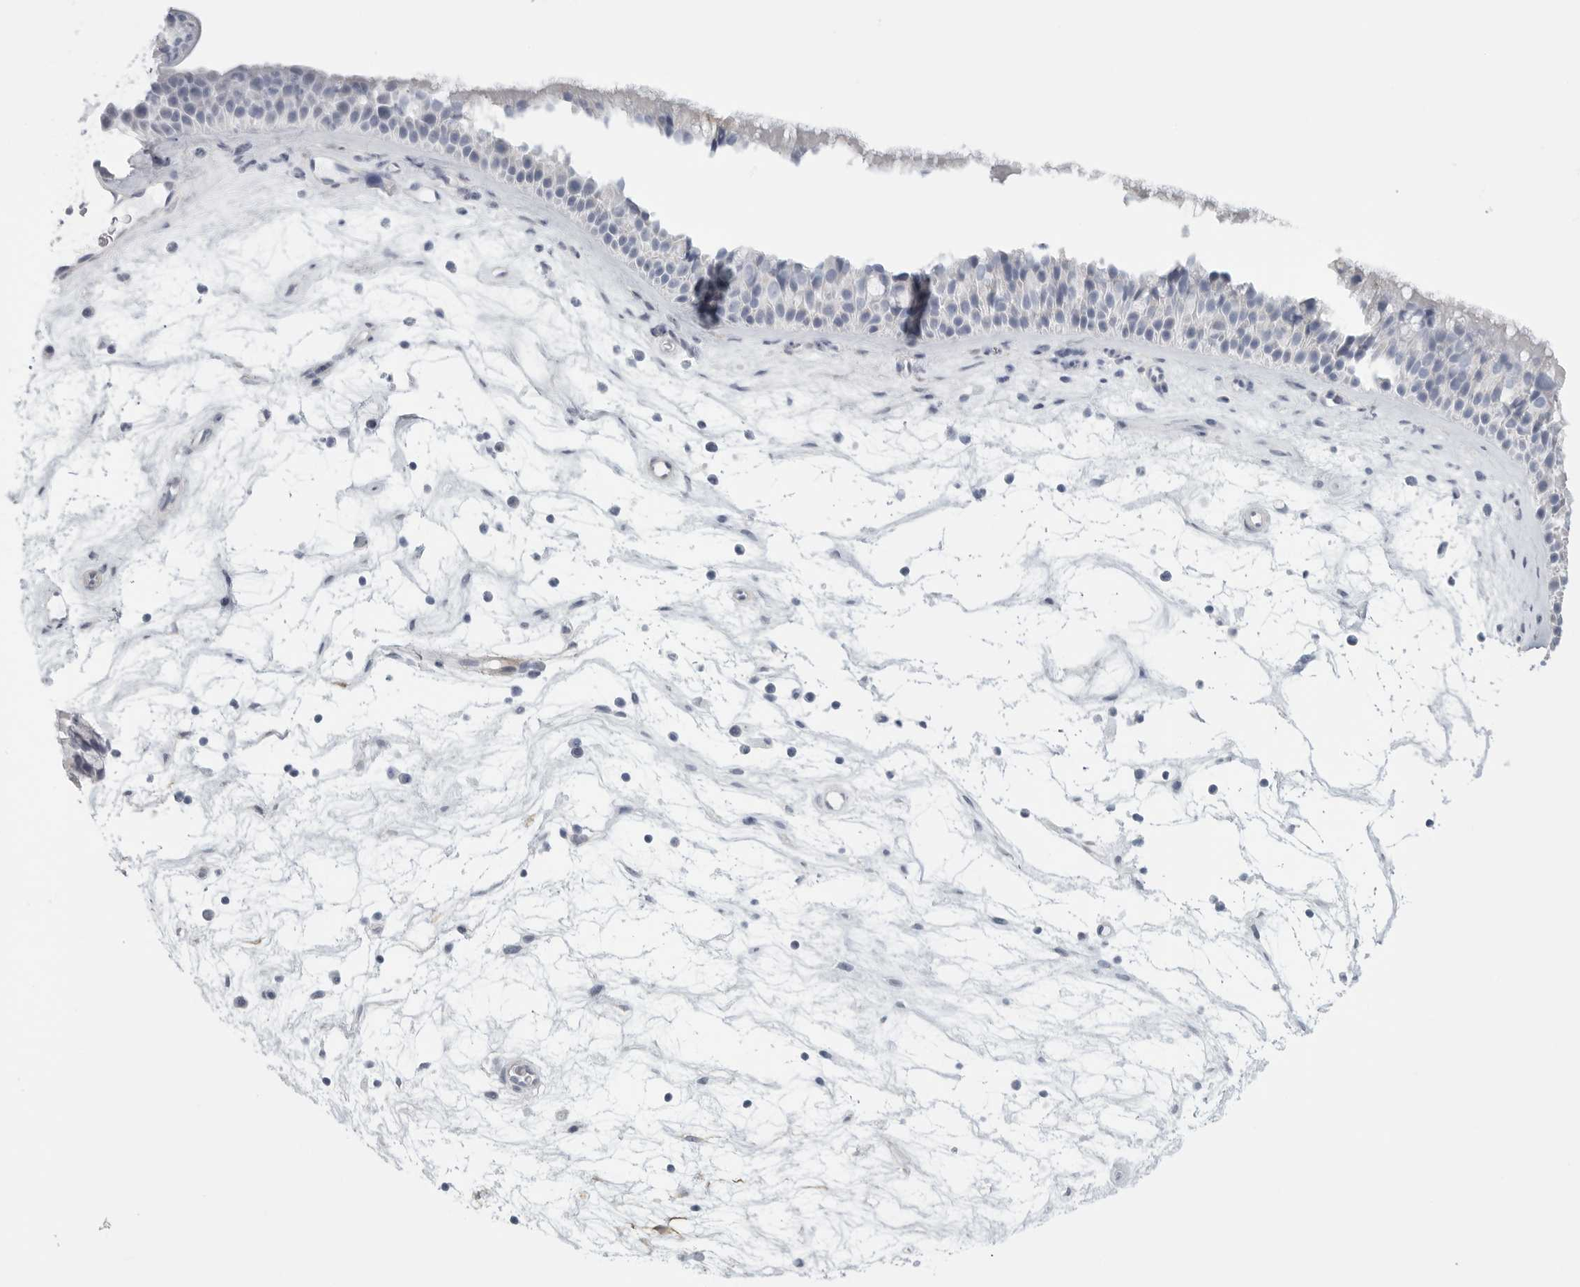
{"staining": {"intensity": "negative", "quantity": "none", "location": "none"}, "tissue": "nasopharynx", "cell_type": "Respiratory epithelial cells", "image_type": "normal", "snomed": [{"axis": "morphology", "description": "Normal tissue, NOS"}, {"axis": "topography", "description": "Nasopharynx"}], "caption": "Immunohistochemistry (IHC) of benign human nasopharynx reveals no positivity in respiratory epithelial cells.", "gene": "TNR", "patient": {"sex": "male", "age": 64}}